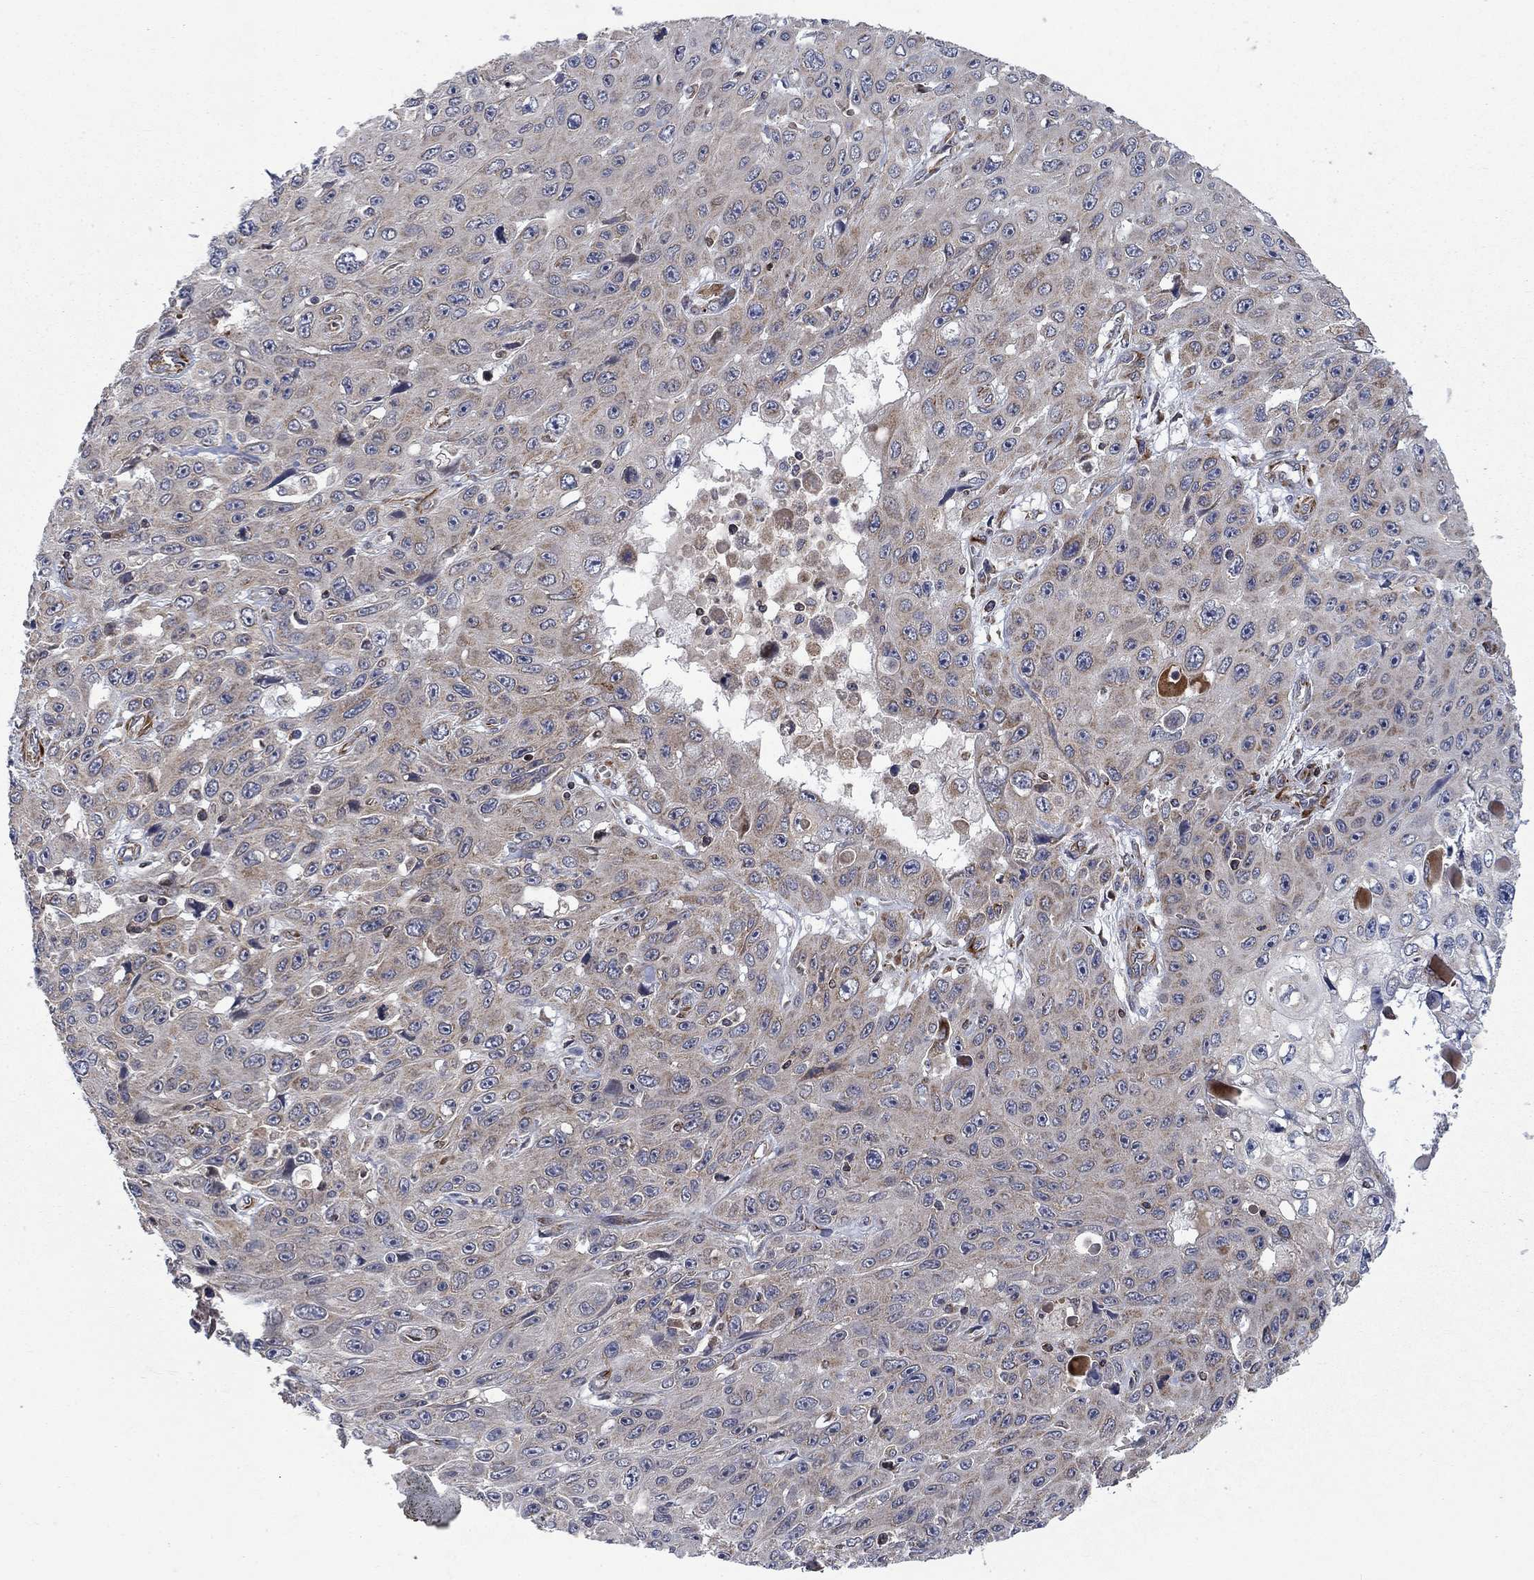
{"staining": {"intensity": "negative", "quantity": "none", "location": "none"}, "tissue": "skin cancer", "cell_type": "Tumor cells", "image_type": "cancer", "snomed": [{"axis": "morphology", "description": "Squamous cell carcinoma, NOS"}, {"axis": "topography", "description": "Skin"}], "caption": "Squamous cell carcinoma (skin) was stained to show a protein in brown. There is no significant staining in tumor cells. (DAB immunohistochemistry visualized using brightfield microscopy, high magnification).", "gene": "NDUFC1", "patient": {"sex": "male", "age": 82}}